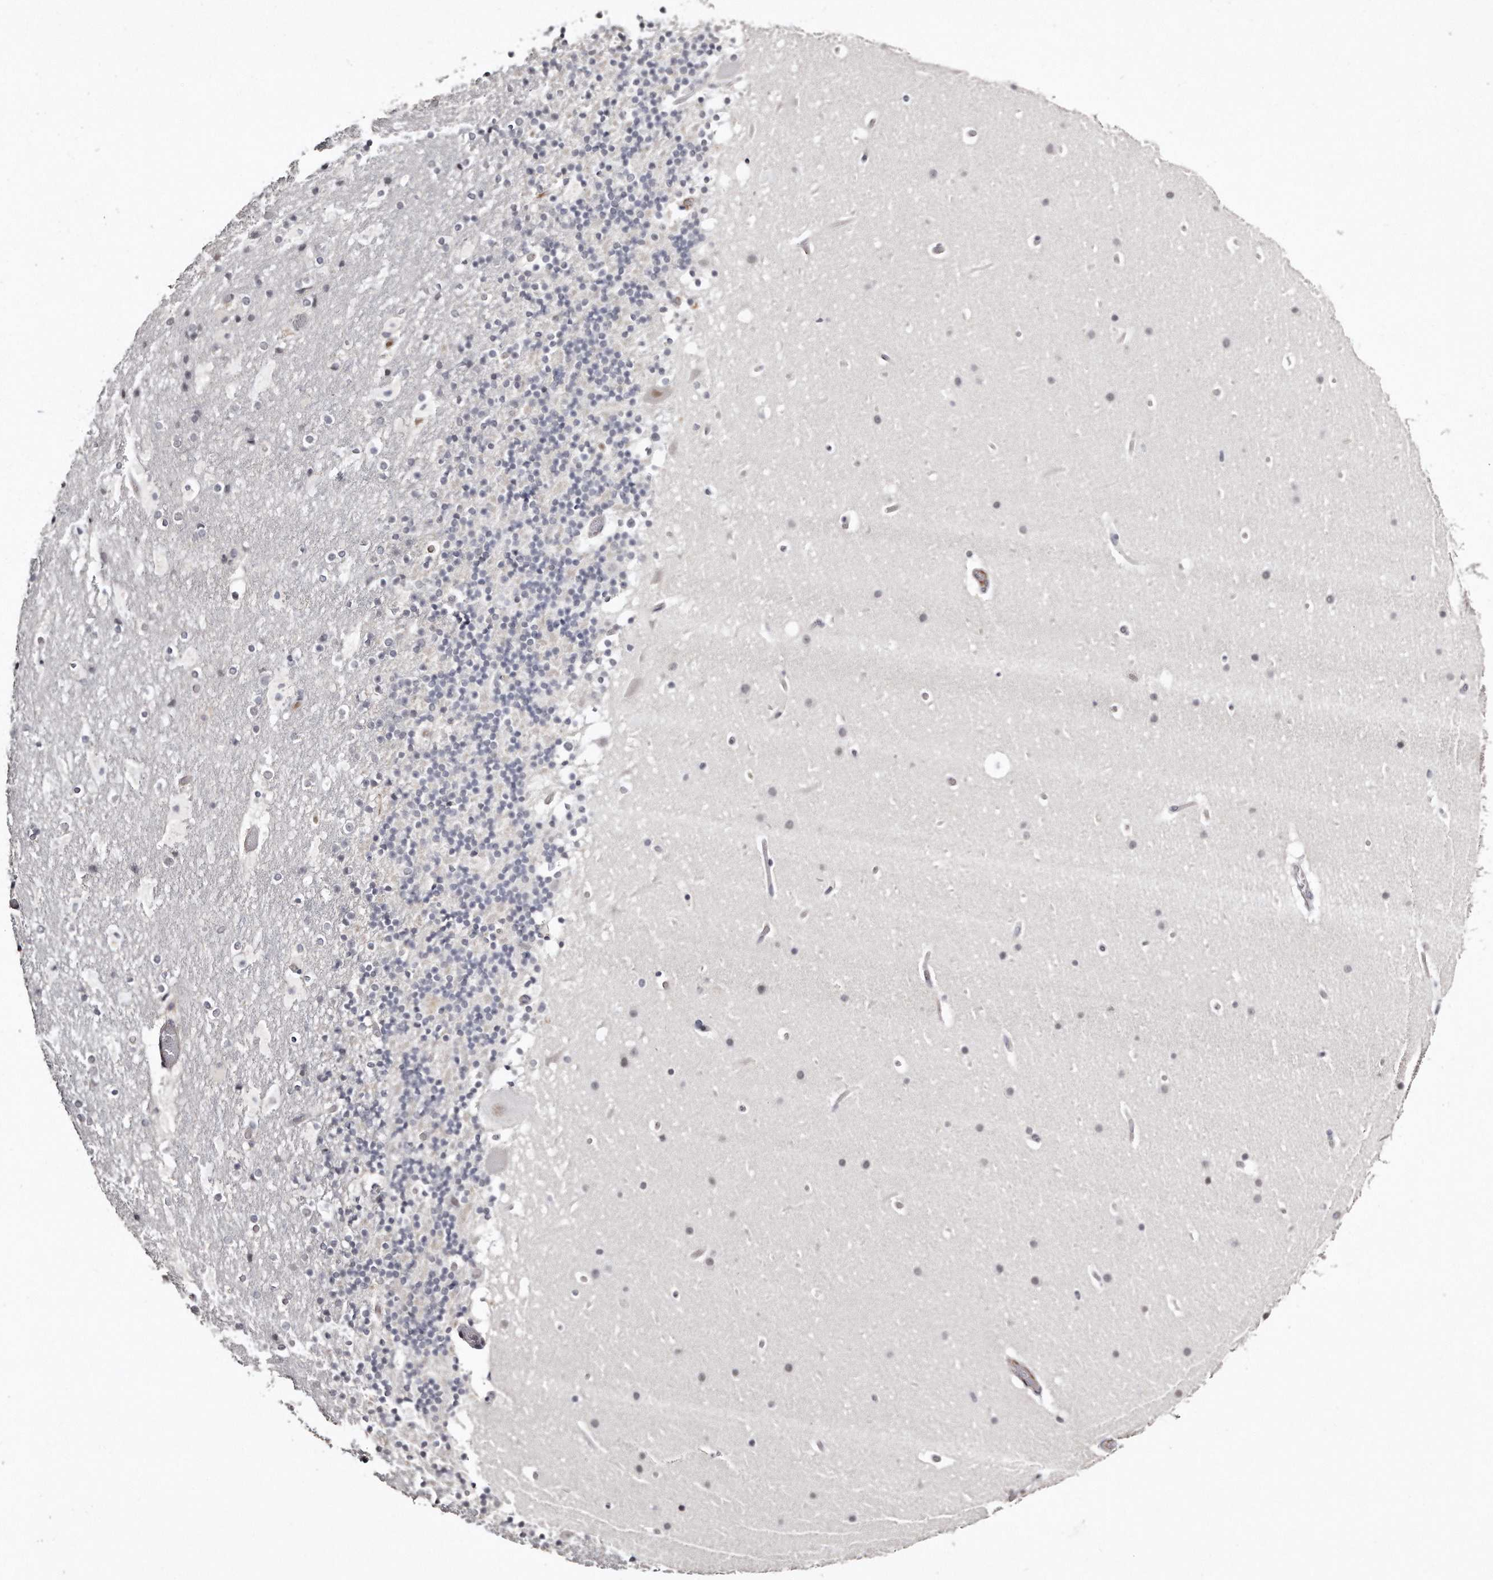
{"staining": {"intensity": "negative", "quantity": "none", "location": "none"}, "tissue": "cerebellum", "cell_type": "Cells in granular layer", "image_type": "normal", "snomed": [{"axis": "morphology", "description": "Normal tissue, NOS"}, {"axis": "topography", "description": "Cerebellum"}], "caption": "A high-resolution histopathology image shows immunohistochemistry (IHC) staining of benign cerebellum, which shows no significant staining in cells in granular layer.", "gene": "ZYG11A", "patient": {"sex": "male", "age": 57}}